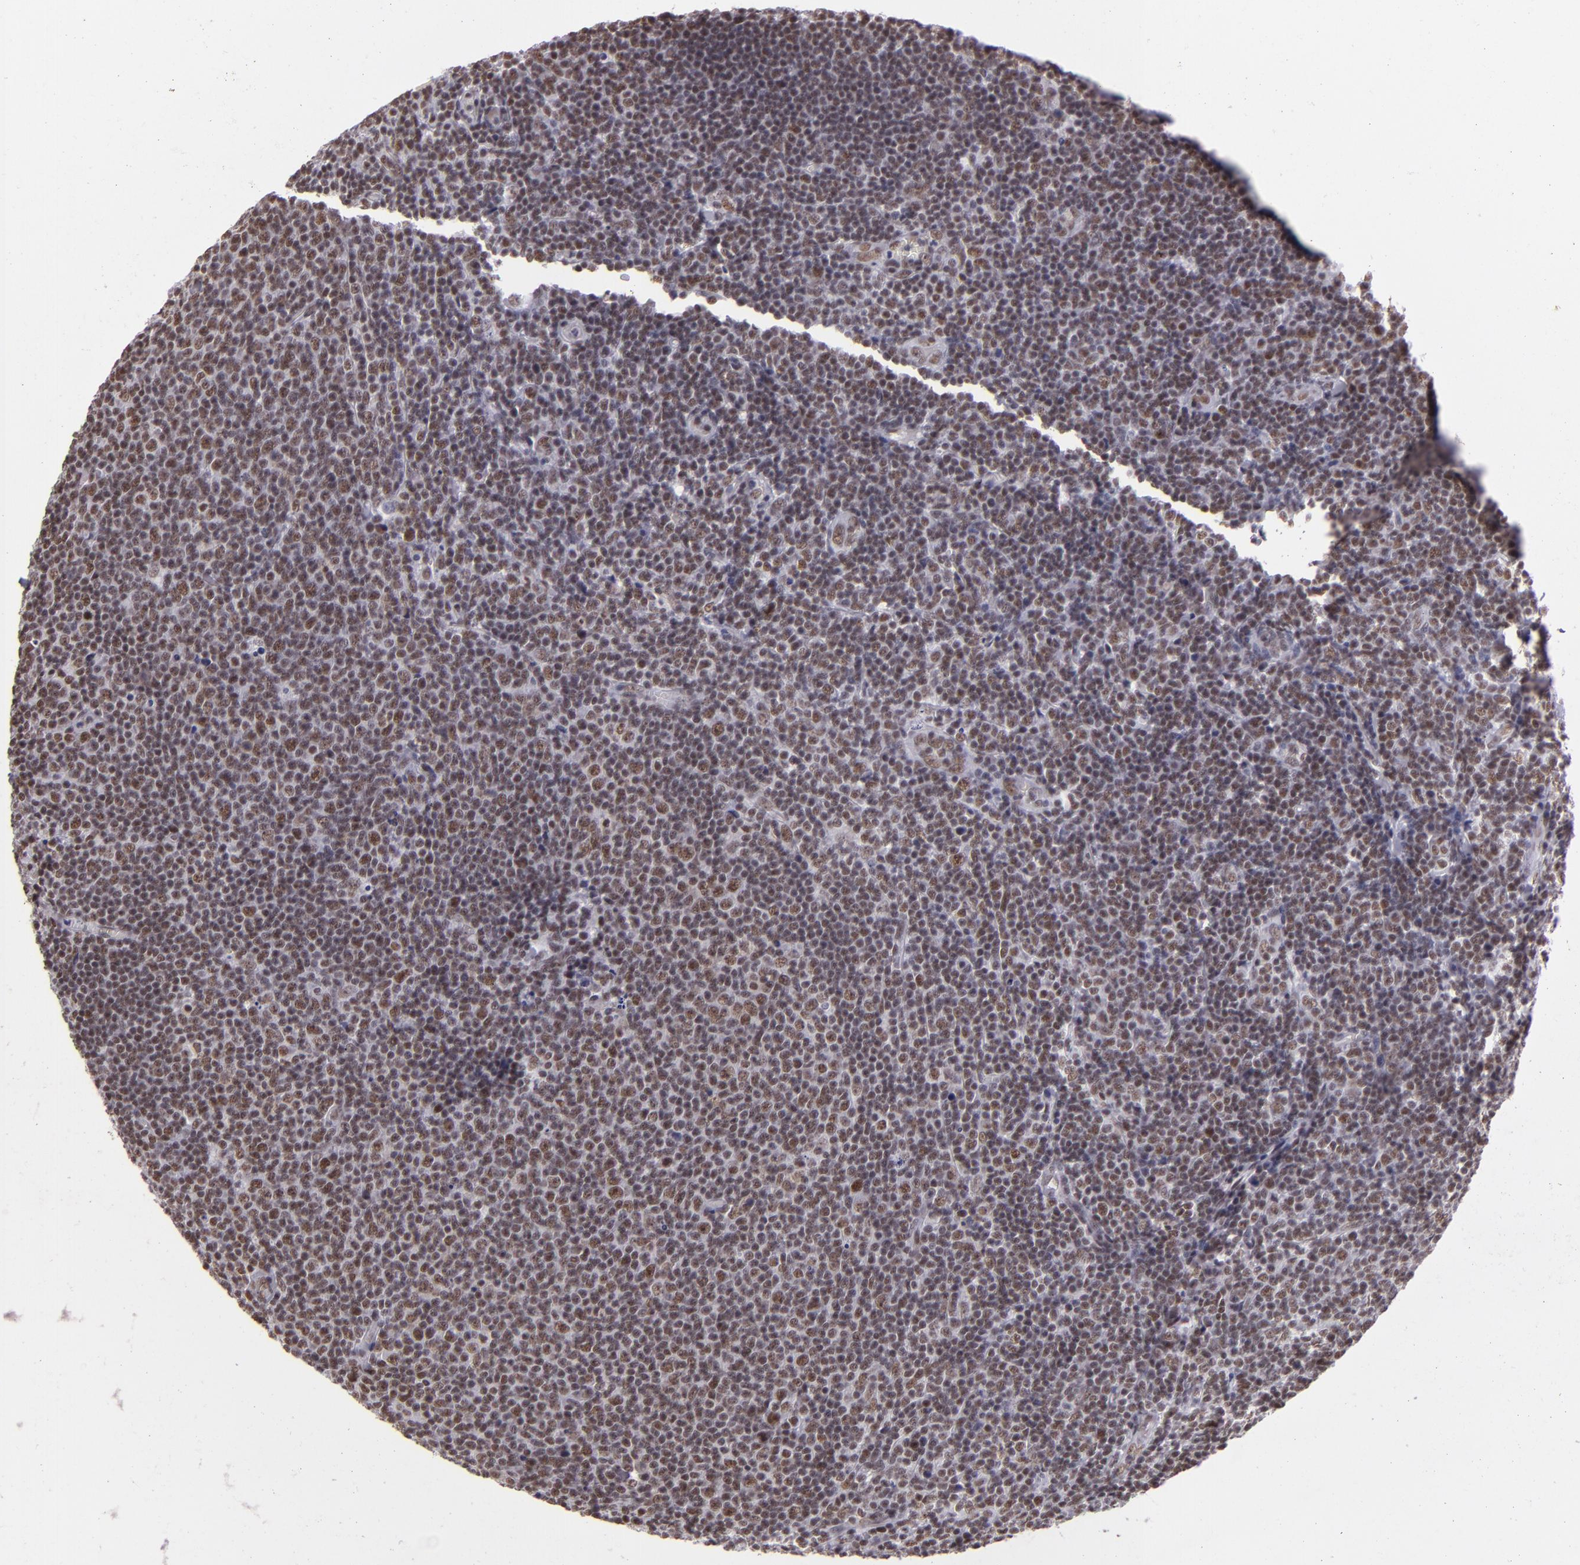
{"staining": {"intensity": "weak", "quantity": ">75%", "location": "nuclear"}, "tissue": "lymphoma", "cell_type": "Tumor cells", "image_type": "cancer", "snomed": [{"axis": "morphology", "description": "Malignant lymphoma, non-Hodgkin's type, Low grade"}, {"axis": "topography", "description": "Lymph node"}], "caption": "Protein staining reveals weak nuclear staining in about >75% of tumor cells in malignant lymphoma, non-Hodgkin's type (low-grade).", "gene": "BRD8", "patient": {"sex": "male", "age": 74}}